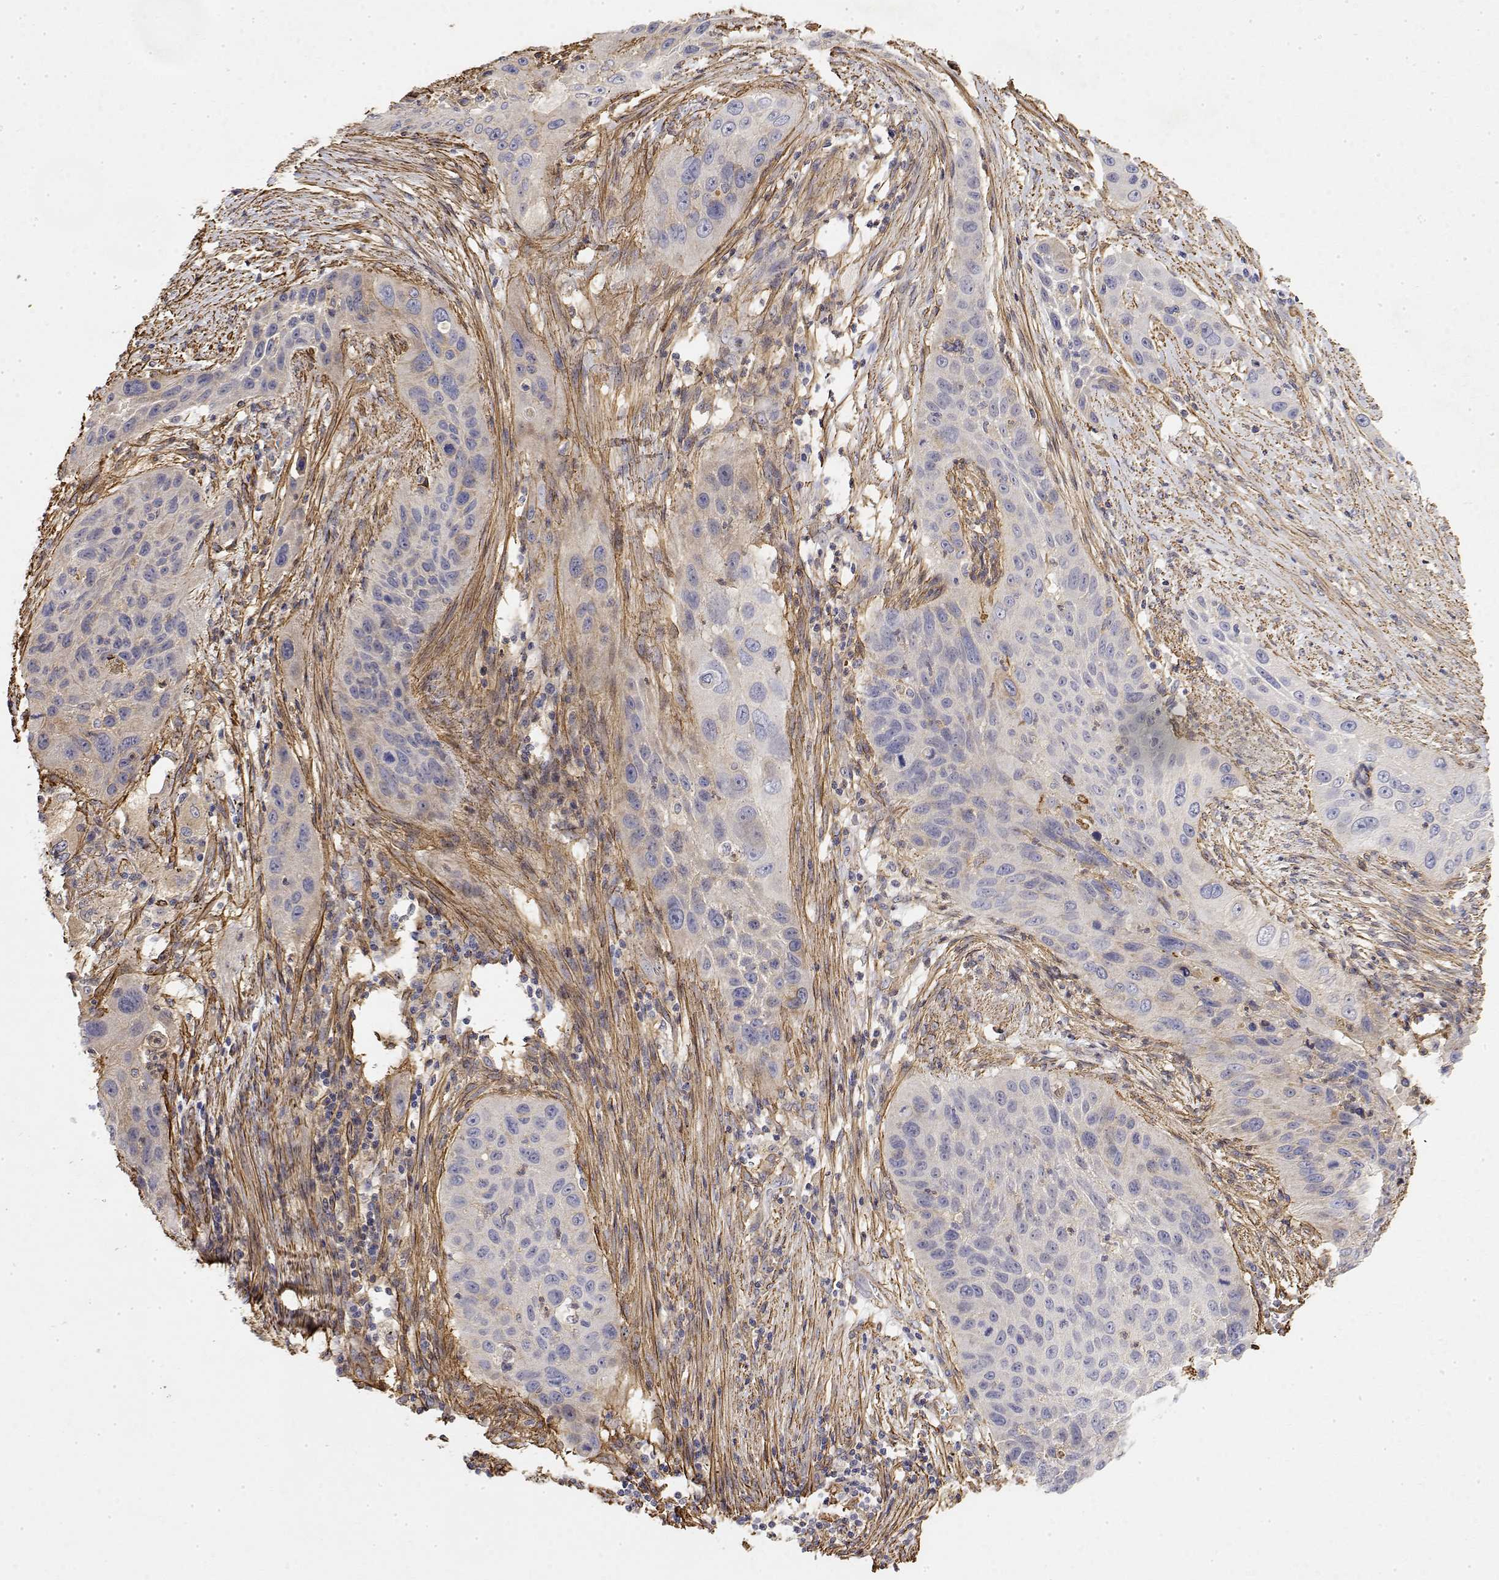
{"staining": {"intensity": "negative", "quantity": "none", "location": "none"}, "tissue": "lung cancer", "cell_type": "Tumor cells", "image_type": "cancer", "snomed": [{"axis": "morphology", "description": "Squamous cell carcinoma, NOS"}, {"axis": "topography", "description": "Lung"}], "caption": "Tumor cells are negative for brown protein staining in lung cancer.", "gene": "SOWAHD", "patient": {"sex": "male", "age": 63}}